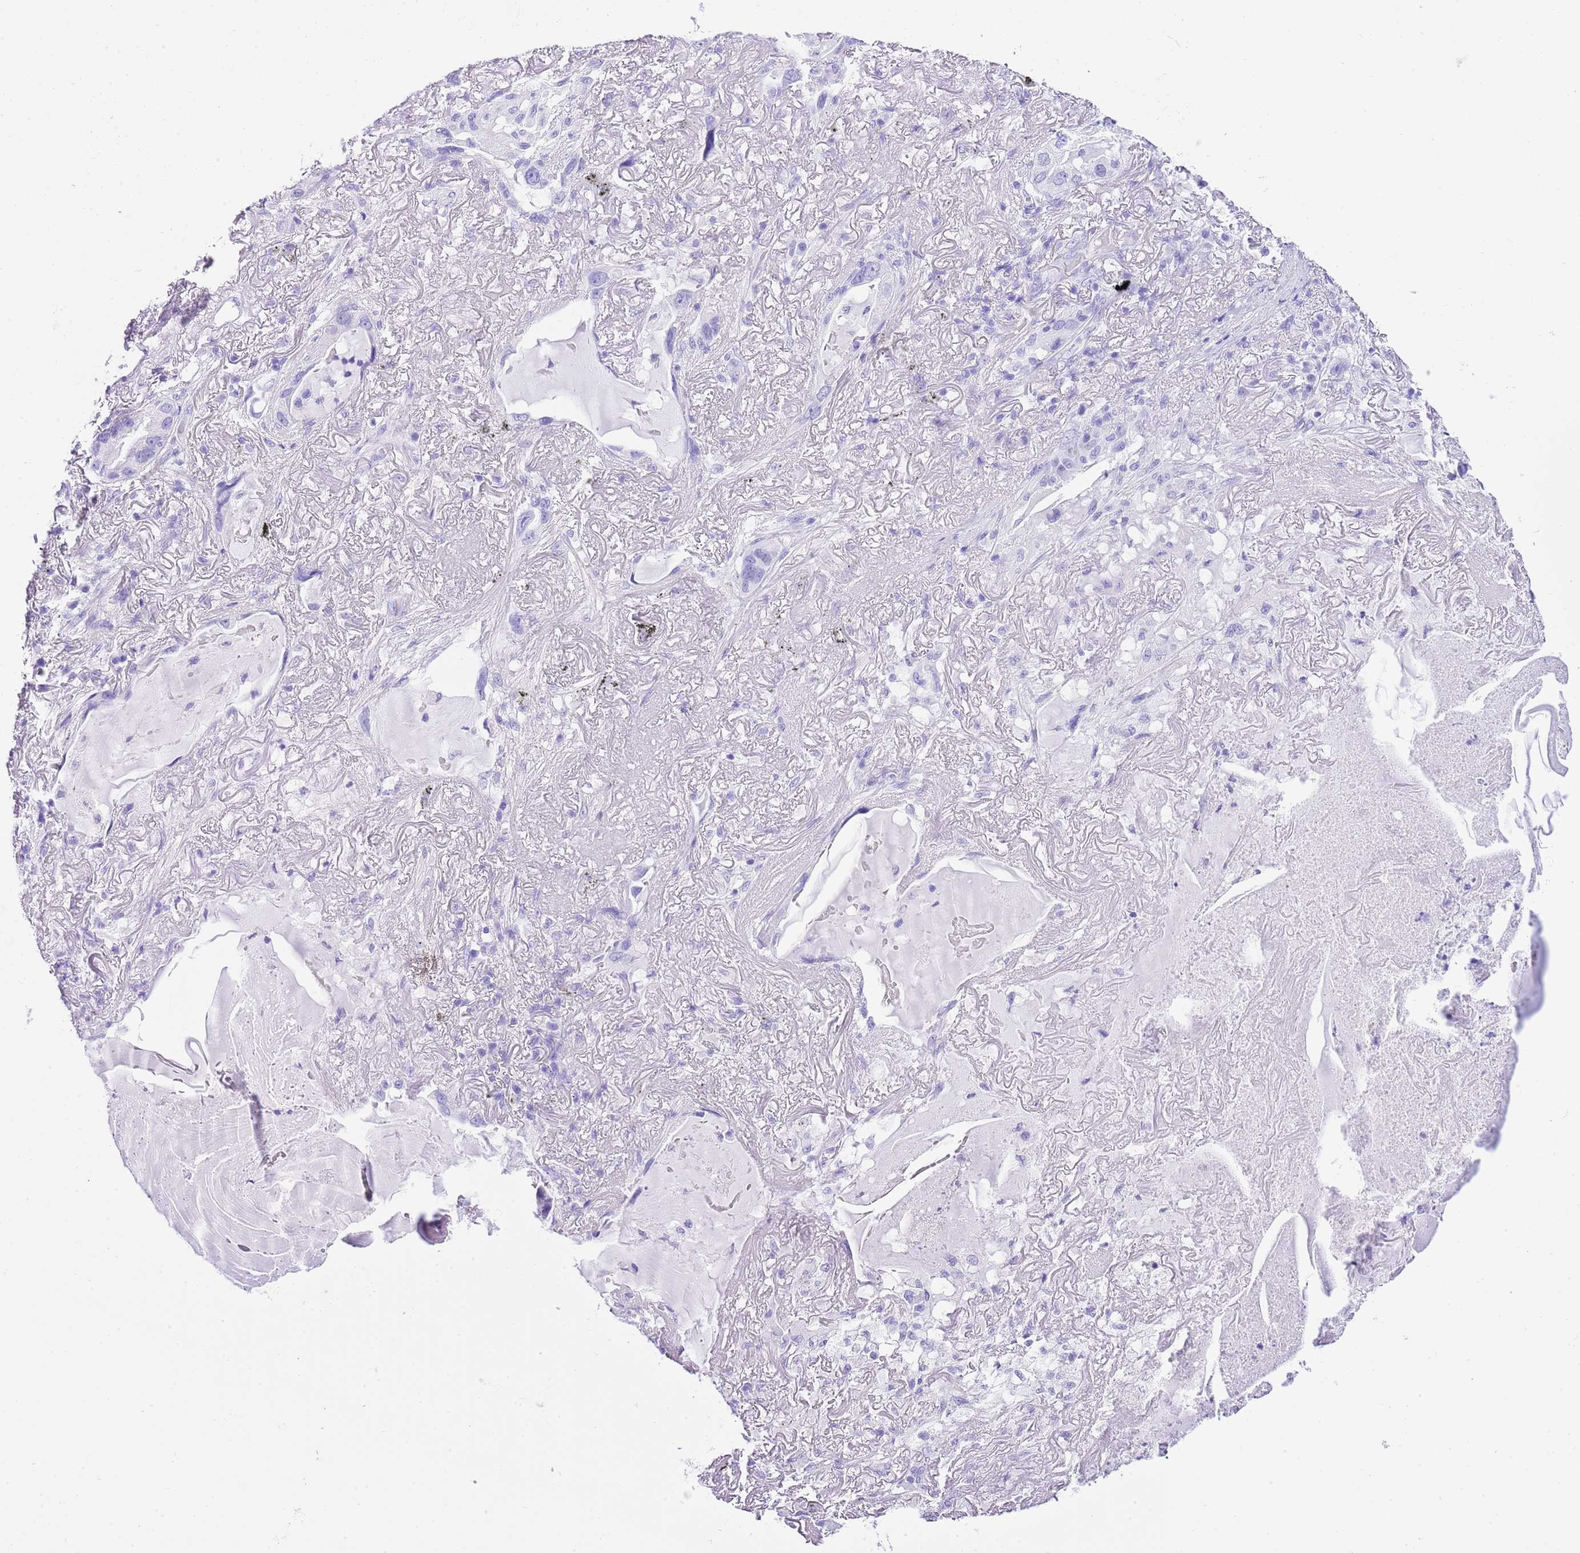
{"staining": {"intensity": "negative", "quantity": "none", "location": "none"}, "tissue": "lung cancer", "cell_type": "Tumor cells", "image_type": "cancer", "snomed": [{"axis": "morphology", "description": "Adenocarcinoma, NOS"}, {"axis": "topography", "description": "Lung"}], "caption": "Immunohistochemistry image of neoplastic tissue: human lung cancer (adenocarcinoma) stained with DAB (3,3'-diaminobenzidine) shows no significant protein staining in tumor cells.", "gene": "KCNC1", "patient": {"sex": "female", "age": 69}}